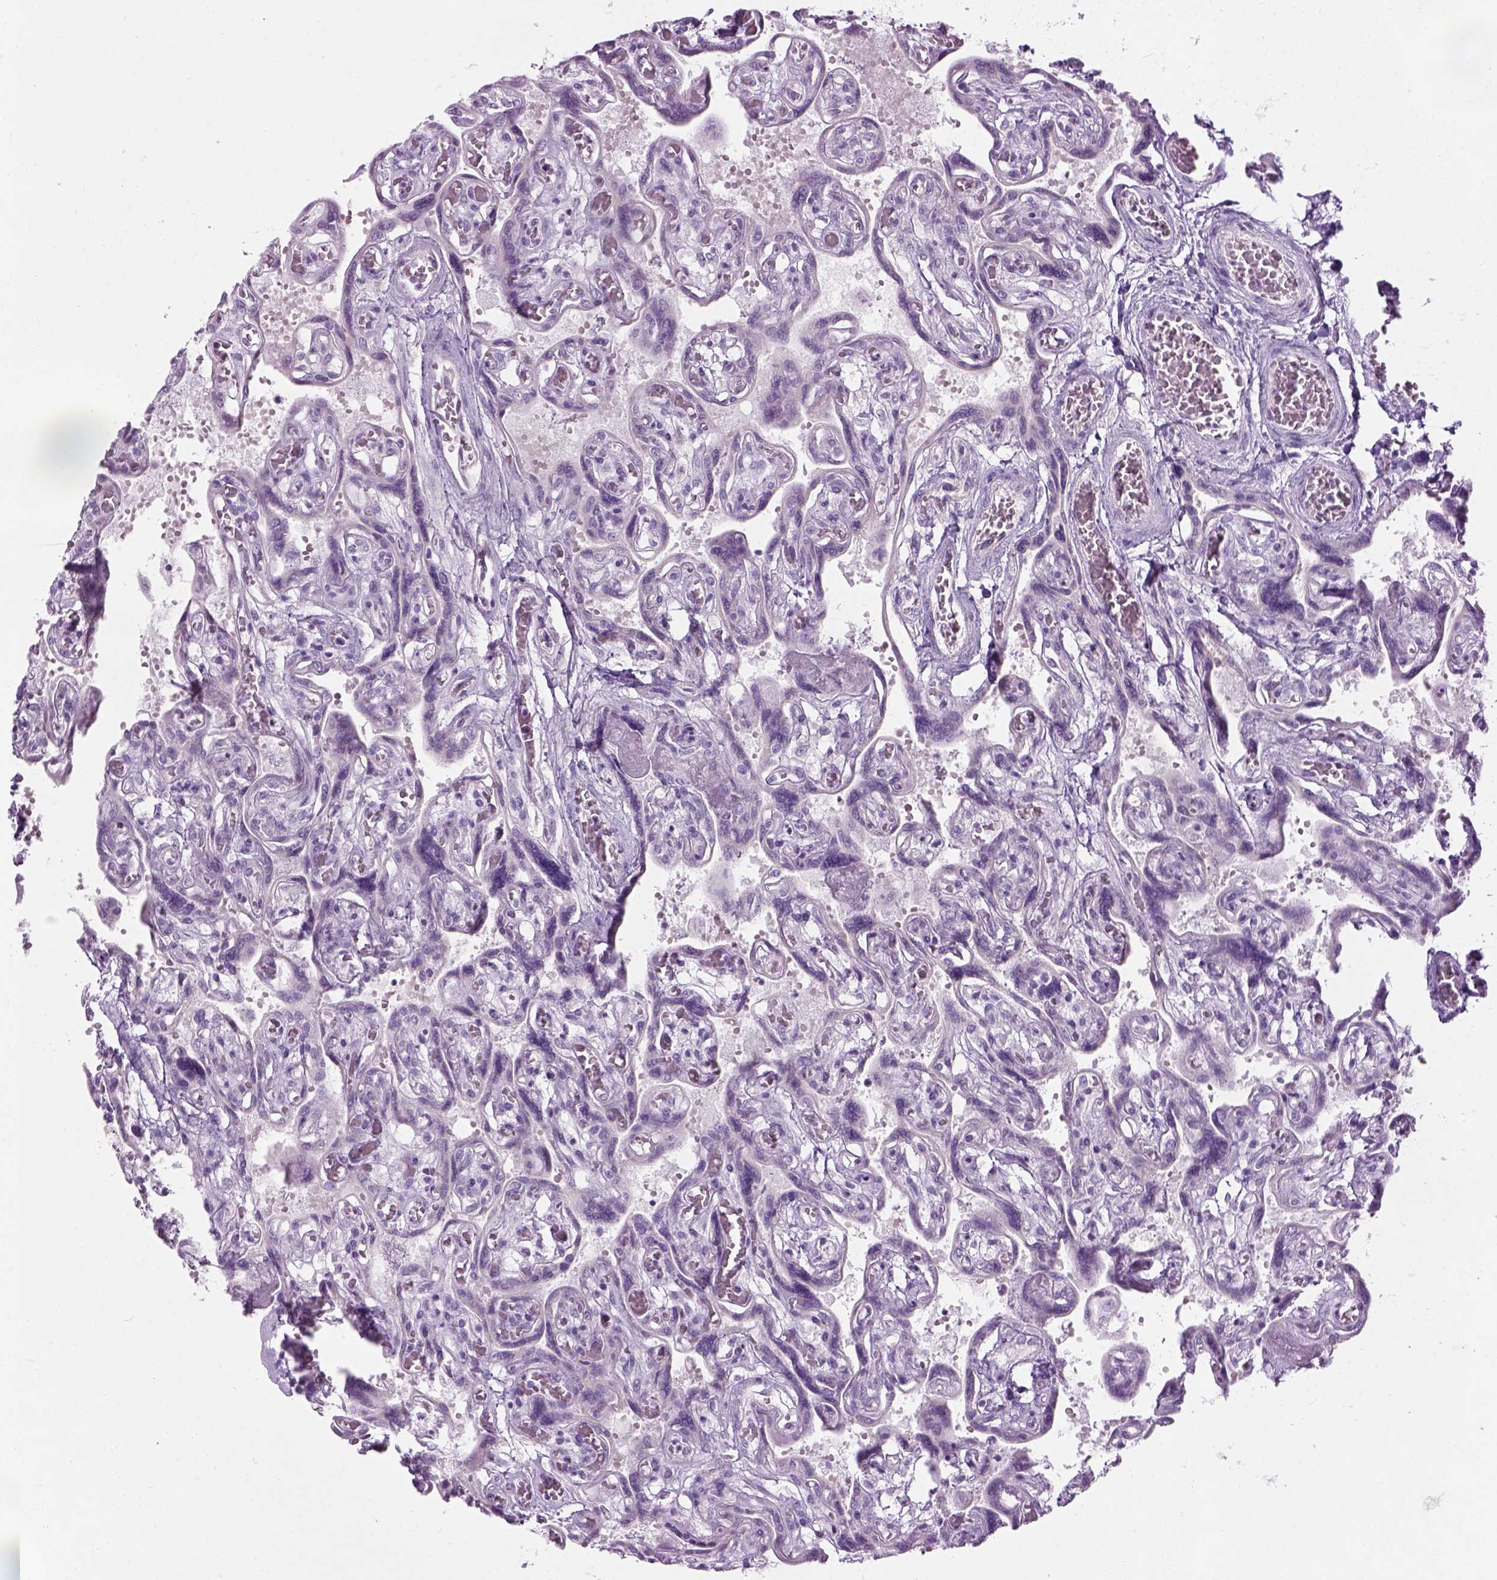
{"staining": {"intensity": "negative", "quantity": "none", "location": "none"}, "tissue": "placenta", "cell_type": "Decidual cells", "image_type": "normal", "snomed": [{"axis": "morphology", "description": "Normal tissue, NOS"}, {"axis": "topography", "description": "Placenta"}], "caption": "Placenta was stained to show a protein in brown. There is no significant expression in decidual cells. The staining was performed using DAB to visualize the protein expression in brown, while the nuclei were stained in blue with hematoxylin (Magnification: 20x).", "gene": "CIBAR2", "patient": {"sex": "female", "age": 32}}